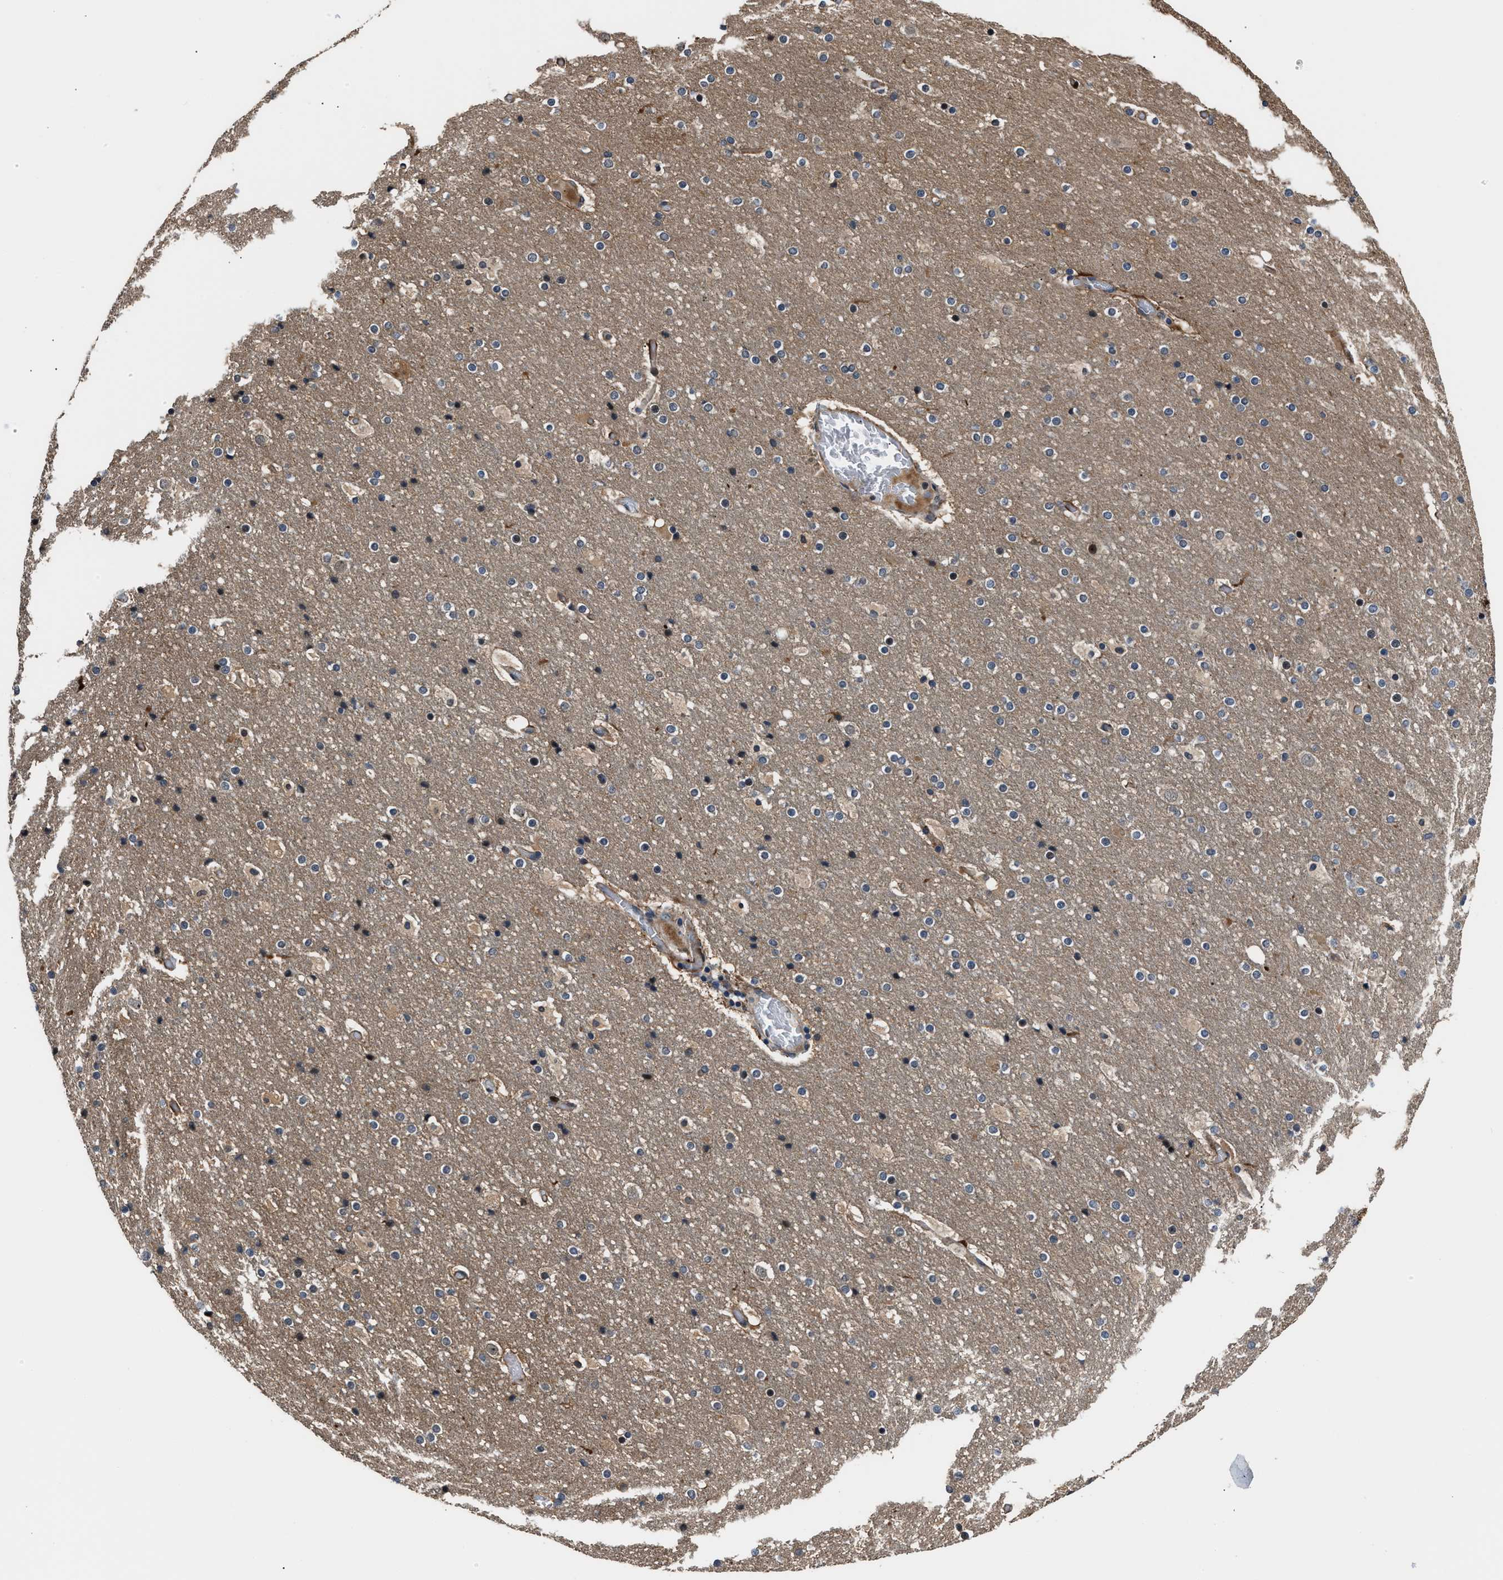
{"staining": {"intensity": "moderate", "quantity": "<25%", "location": "nuclear"}, "tissue": "cerebral cortex", "cell_type": "Endothelial cells", "image_type": "normal", "snomed": [{"axis": "morphology", "description": "Normal tissue, NOS"}, {"axis": "topography", "description": "Cerebral cortex"}], "caption": "Protein staining shows moderate nuclear positivity in approximately <25% of endothelial cells in normal cerebral cortex. The staining is performed using DAB (3,3'-diaminobenzidine) brown chromogen to label protein expression. The nuclei are counter-stained blue using hematoxylin.", "gene": "ALDH3A2", "patient": {"sex": "male", "age": 57}}